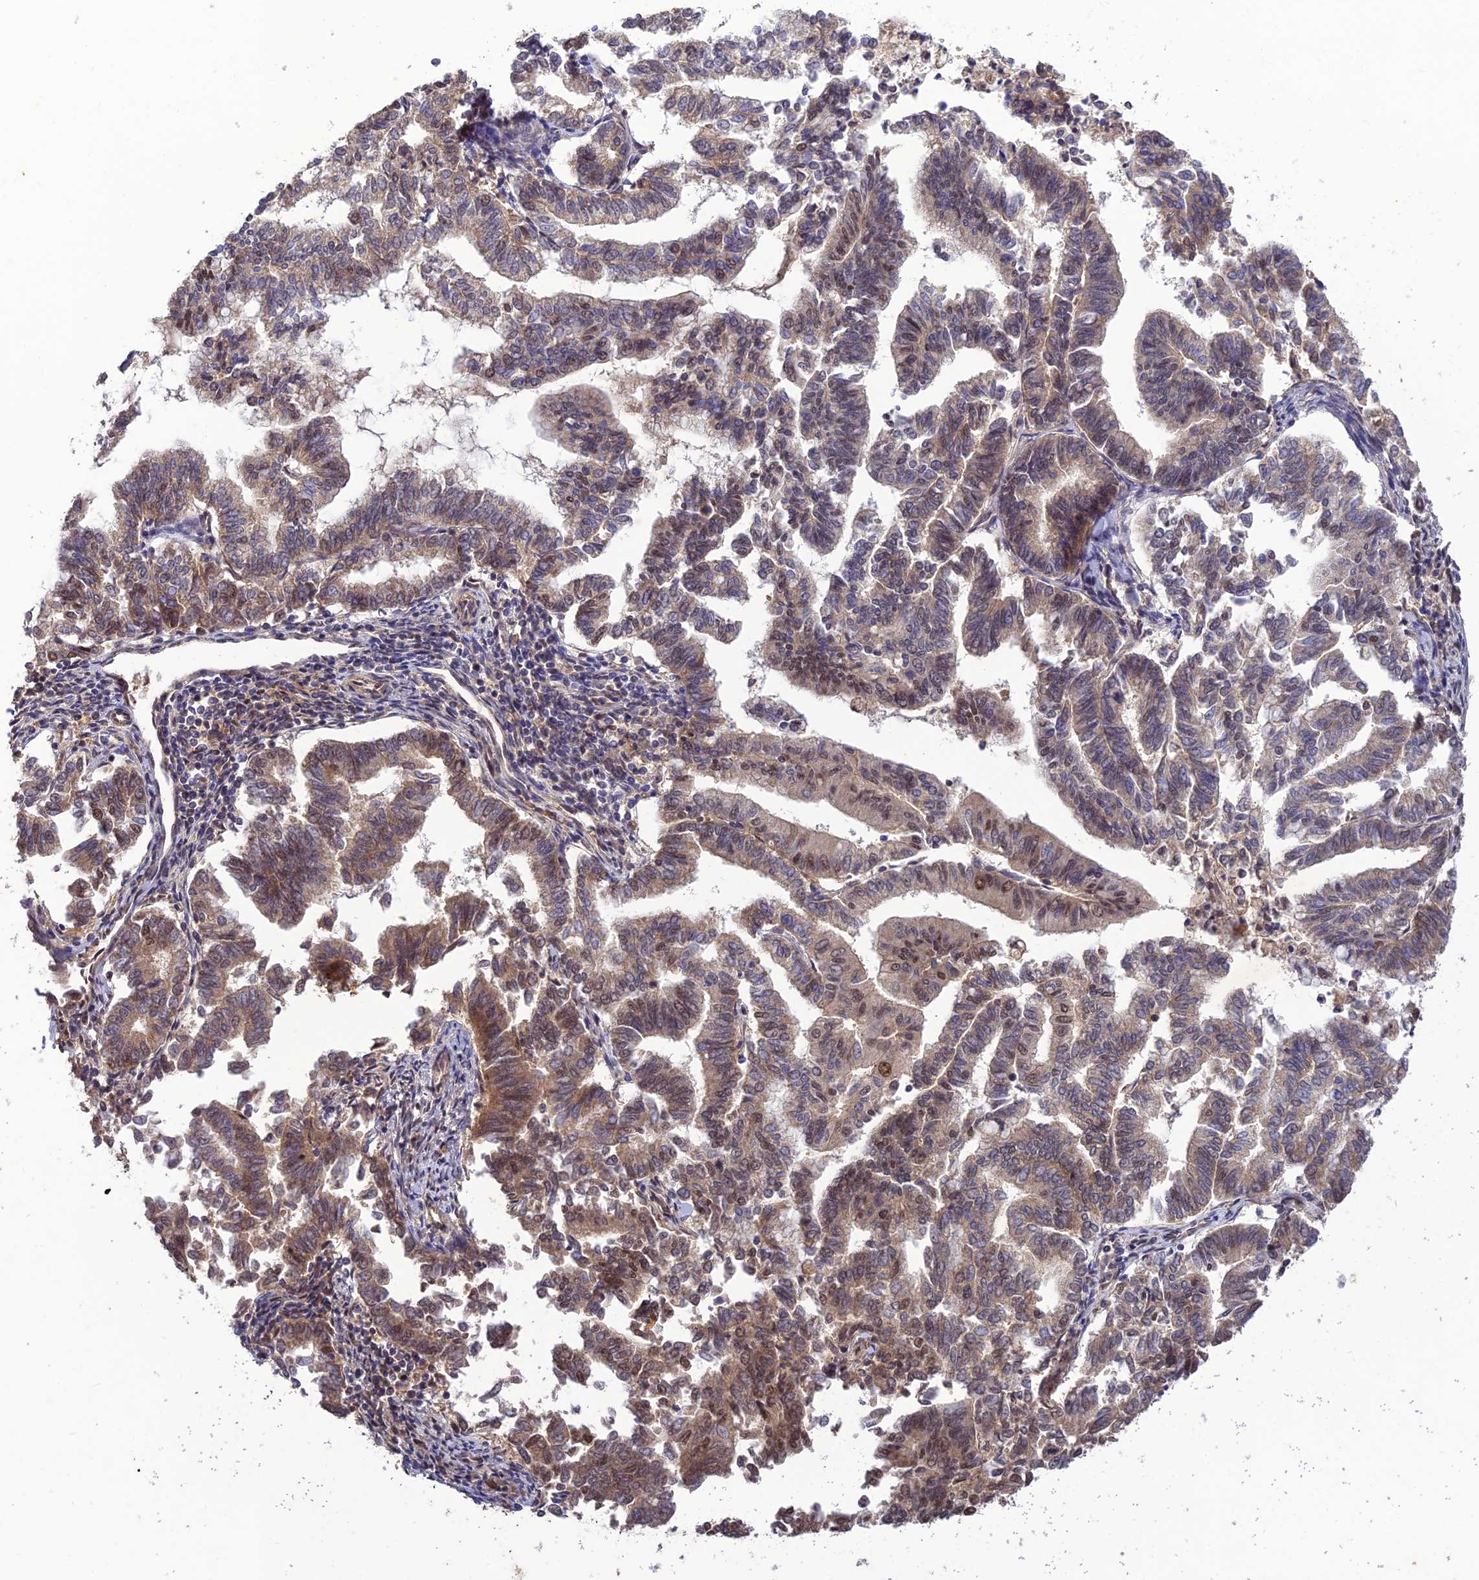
{"staining": {"intensity": "weak", "quantity": "25%-75%", "location": "cytoplasmic/membranous"}, "tissue": "endometrial cancer", "cell_type": "Tumor cells", "image_type": "cancer", "snomed": [{"axis": "morphology", "description": "Adenocarcinoma, NOS"}, {"axis": "topography", "description": "Endometrium"}], "caption": "High-magnification brightfield microscopy of adenocarcinoma (endometrial) stained with DAB (brown) and counterstained with hematoxylin (blue). tumor cells exhibit weak cytoplasmic/membranous staining is appreciated in approximately25%-75% of cells.", "gene": "REV1", "patient": {"sex": "female", "age": 79}}